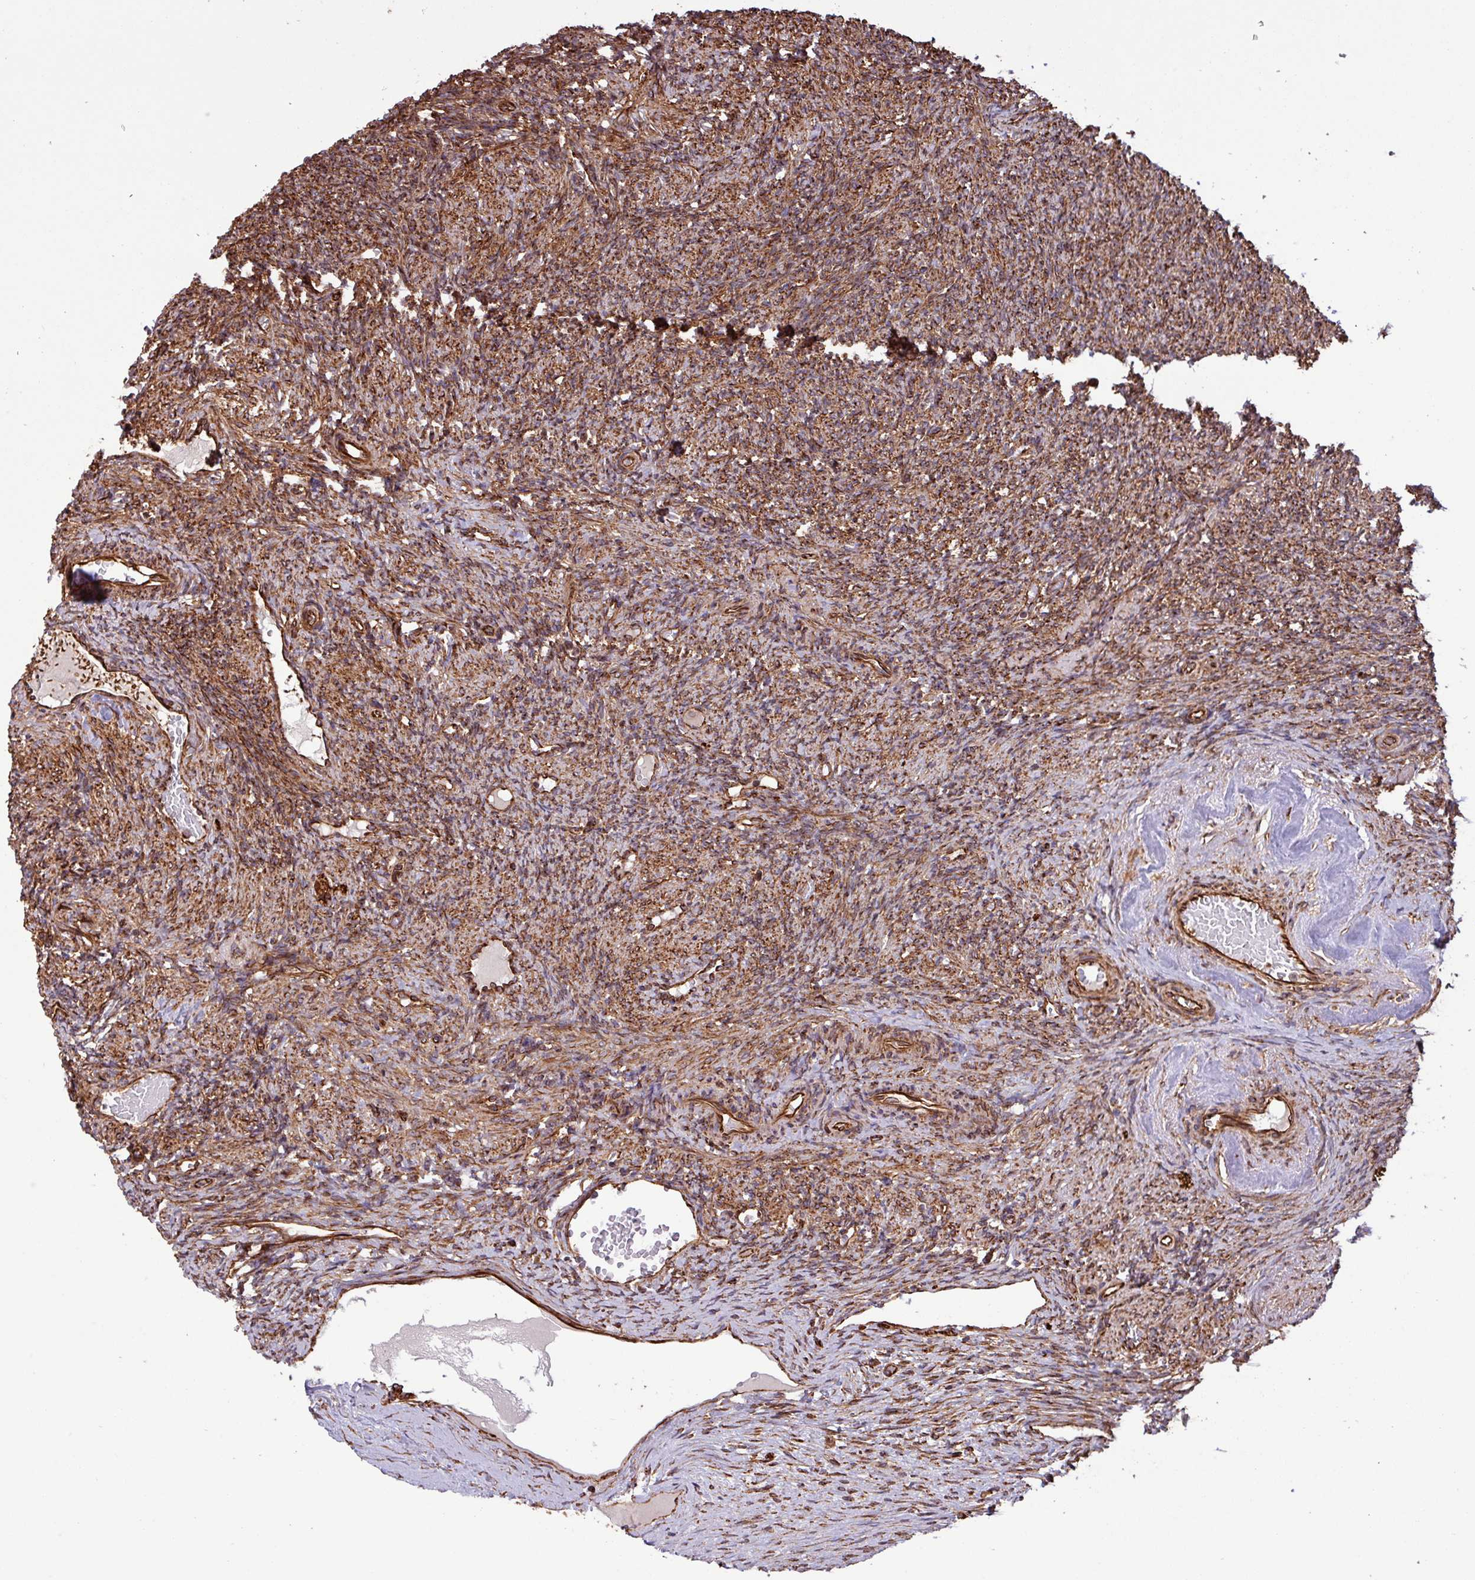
{"staining": {"intensity": "strong", "quantity": ">75%", "location": "cytoplasmic/membranous"}, "tissue": "ovary", "cell_type": "Follicle cells", "image_type": "normal", "snomed": [{"axis": "morphology", "description": "Normal tissue, NOS"}, {"axis": "topography", "description": "Ovary"}], "caption": "Protein expression analysis of benign human ovary reveals strong cytoplasmic/membranous positivity in approximately >75% of follicle cells. The protein is shown in brown color, while the nuclei are stained blue.", "gene": "ZNF300", "patient": {"sex": "female", "age": 51}}